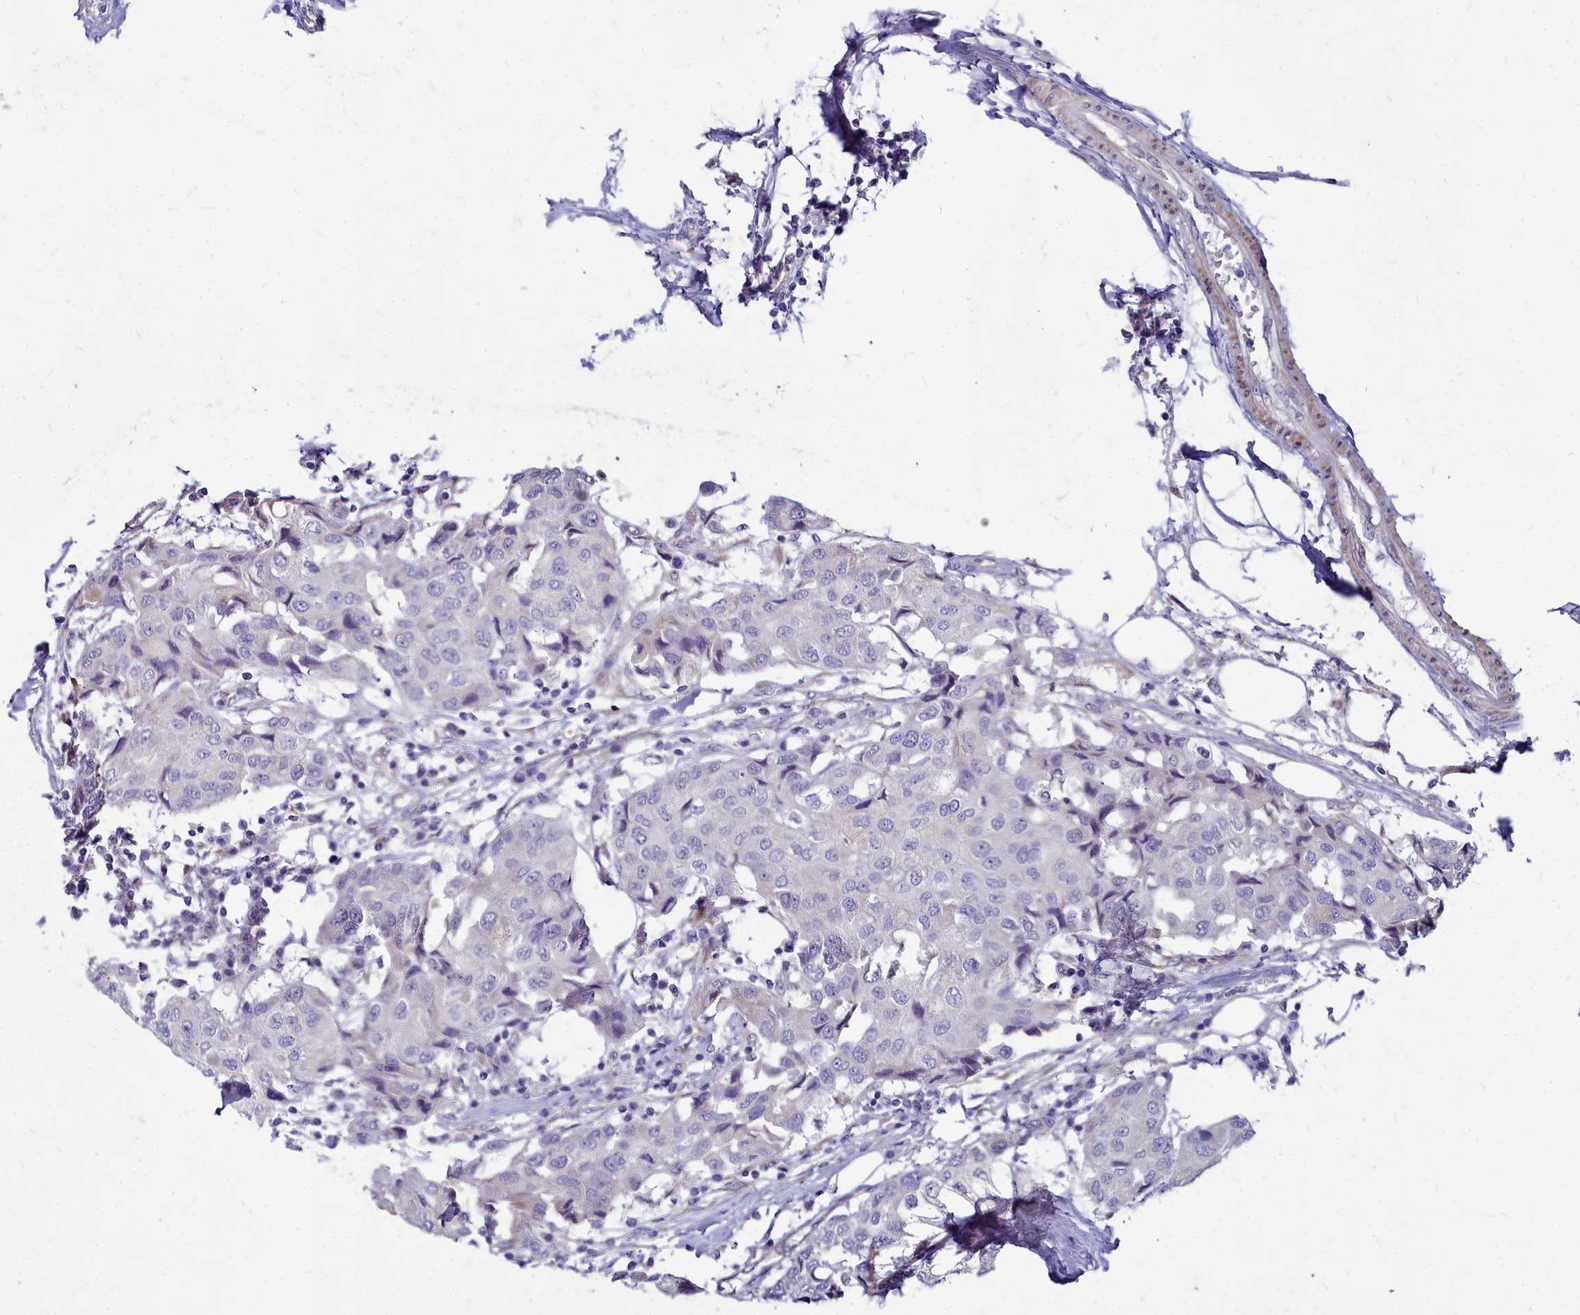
{"staining": {"intensity": "negative", "quantity": "none", "location": "none"}, "tissue": "breast cancer", "cell_type": "Tumor cells", "image_type": "cancer", "snomed": [{"axis": "morphology", "description": "Duct carcinoma"}, {"axis": "topography", "description": "Breast"}], "caption": "Immunohistochemical staining of human breast intraductal carcinoma exhibits no significant positivity in tumor cells.", "gene": "SMPD4", "patient": {"sex": "female", "age": 80}}